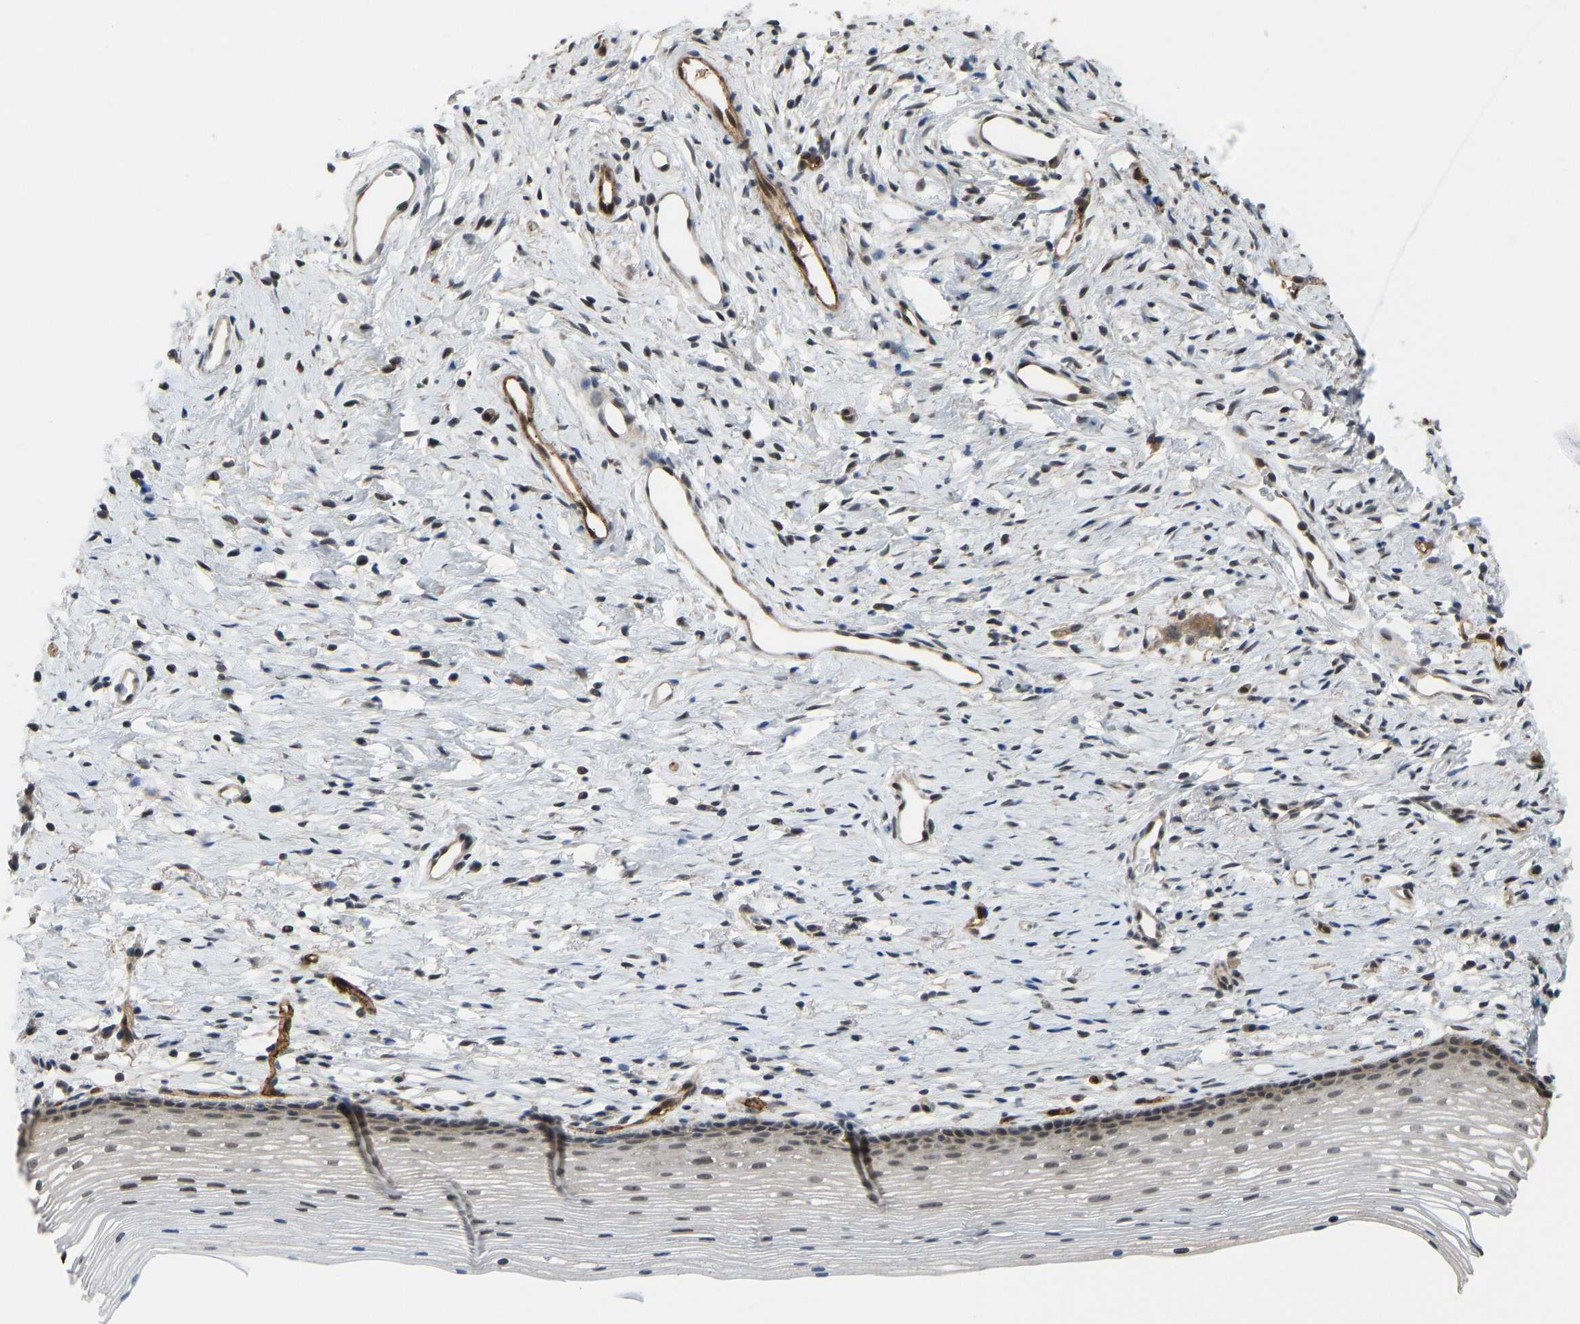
{"staining": {"intensity": "moderate", "quantity": ">75%", "location": "cytoplasmic/membranous,nuclear"}, "tissue": "cervix", "cell_type": "Glandular cells", "image_type": "normal", "snomed": [{"axis": "morphology", "description": "Normal tissue, NOS"}, {"axis": "topography", "description": "Cervix"}], "caption": "A histopathology image showing moderate cytoplasmic/membranous,nuclear positivity in approximately >75% of glandular cells in normal cervix, as visualized by brown immunohistochemical staining.", "gene": "CCT8", "patient": {"sex": "female", "age": 77}}